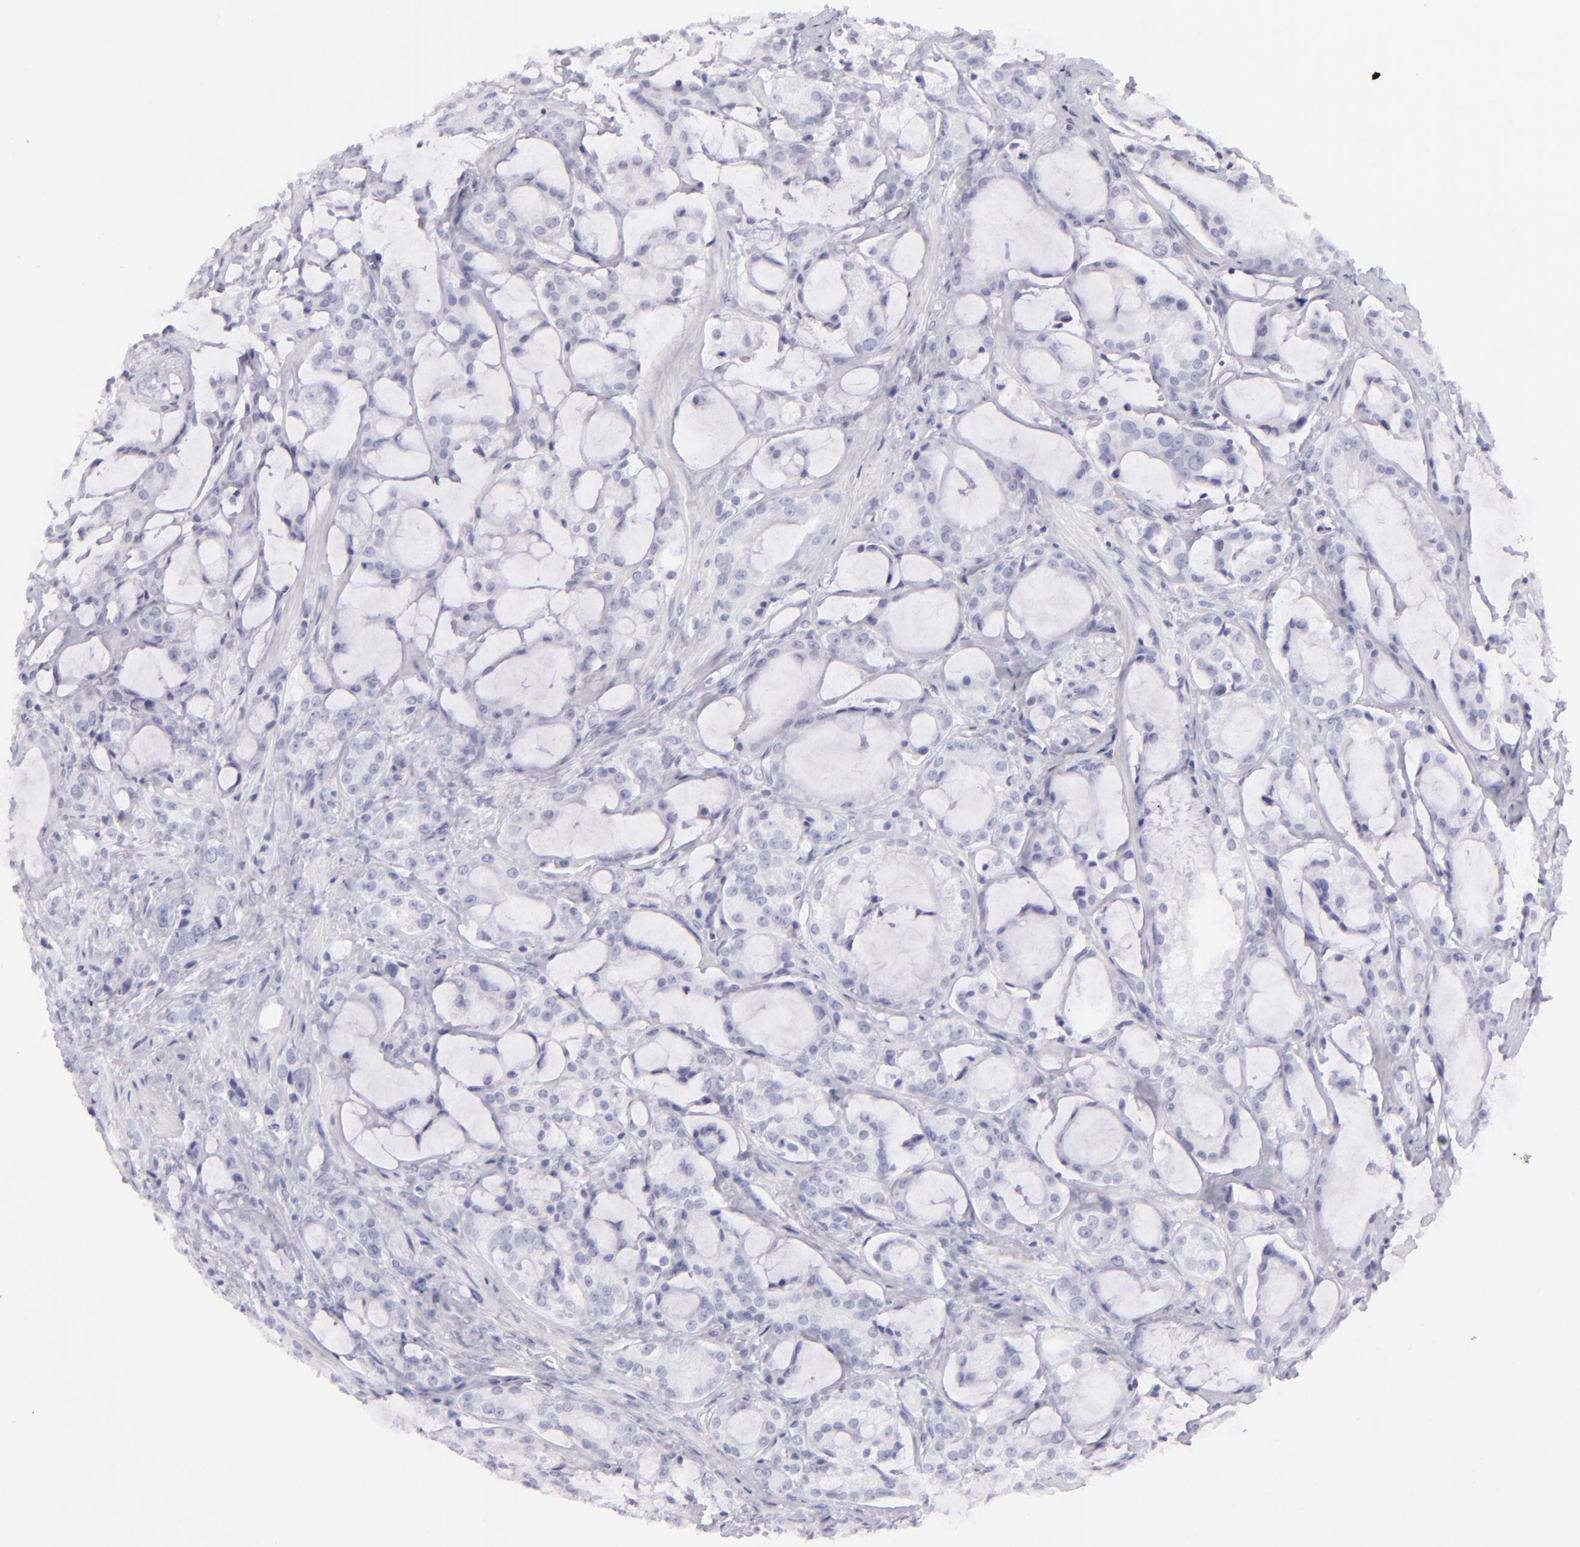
{"staining": {"intensity": "negative", "quantity": "none", "location": "none"}, "tissue": "prostate cancer", "cell_type": "Tumor cells", "image_type": "cancer", "snomed": [{"axis": "morphology", "description": "Adenocarcinoma, Medium grade"}, {"axis": "topography", "description": "Prostate"}], "caption": "Tumor cells are negative for brown protein staining in medium-grade adenocarcinoma (prostate).", "gene": "FLG", "patient": {"sex": "male", "age": 70}}